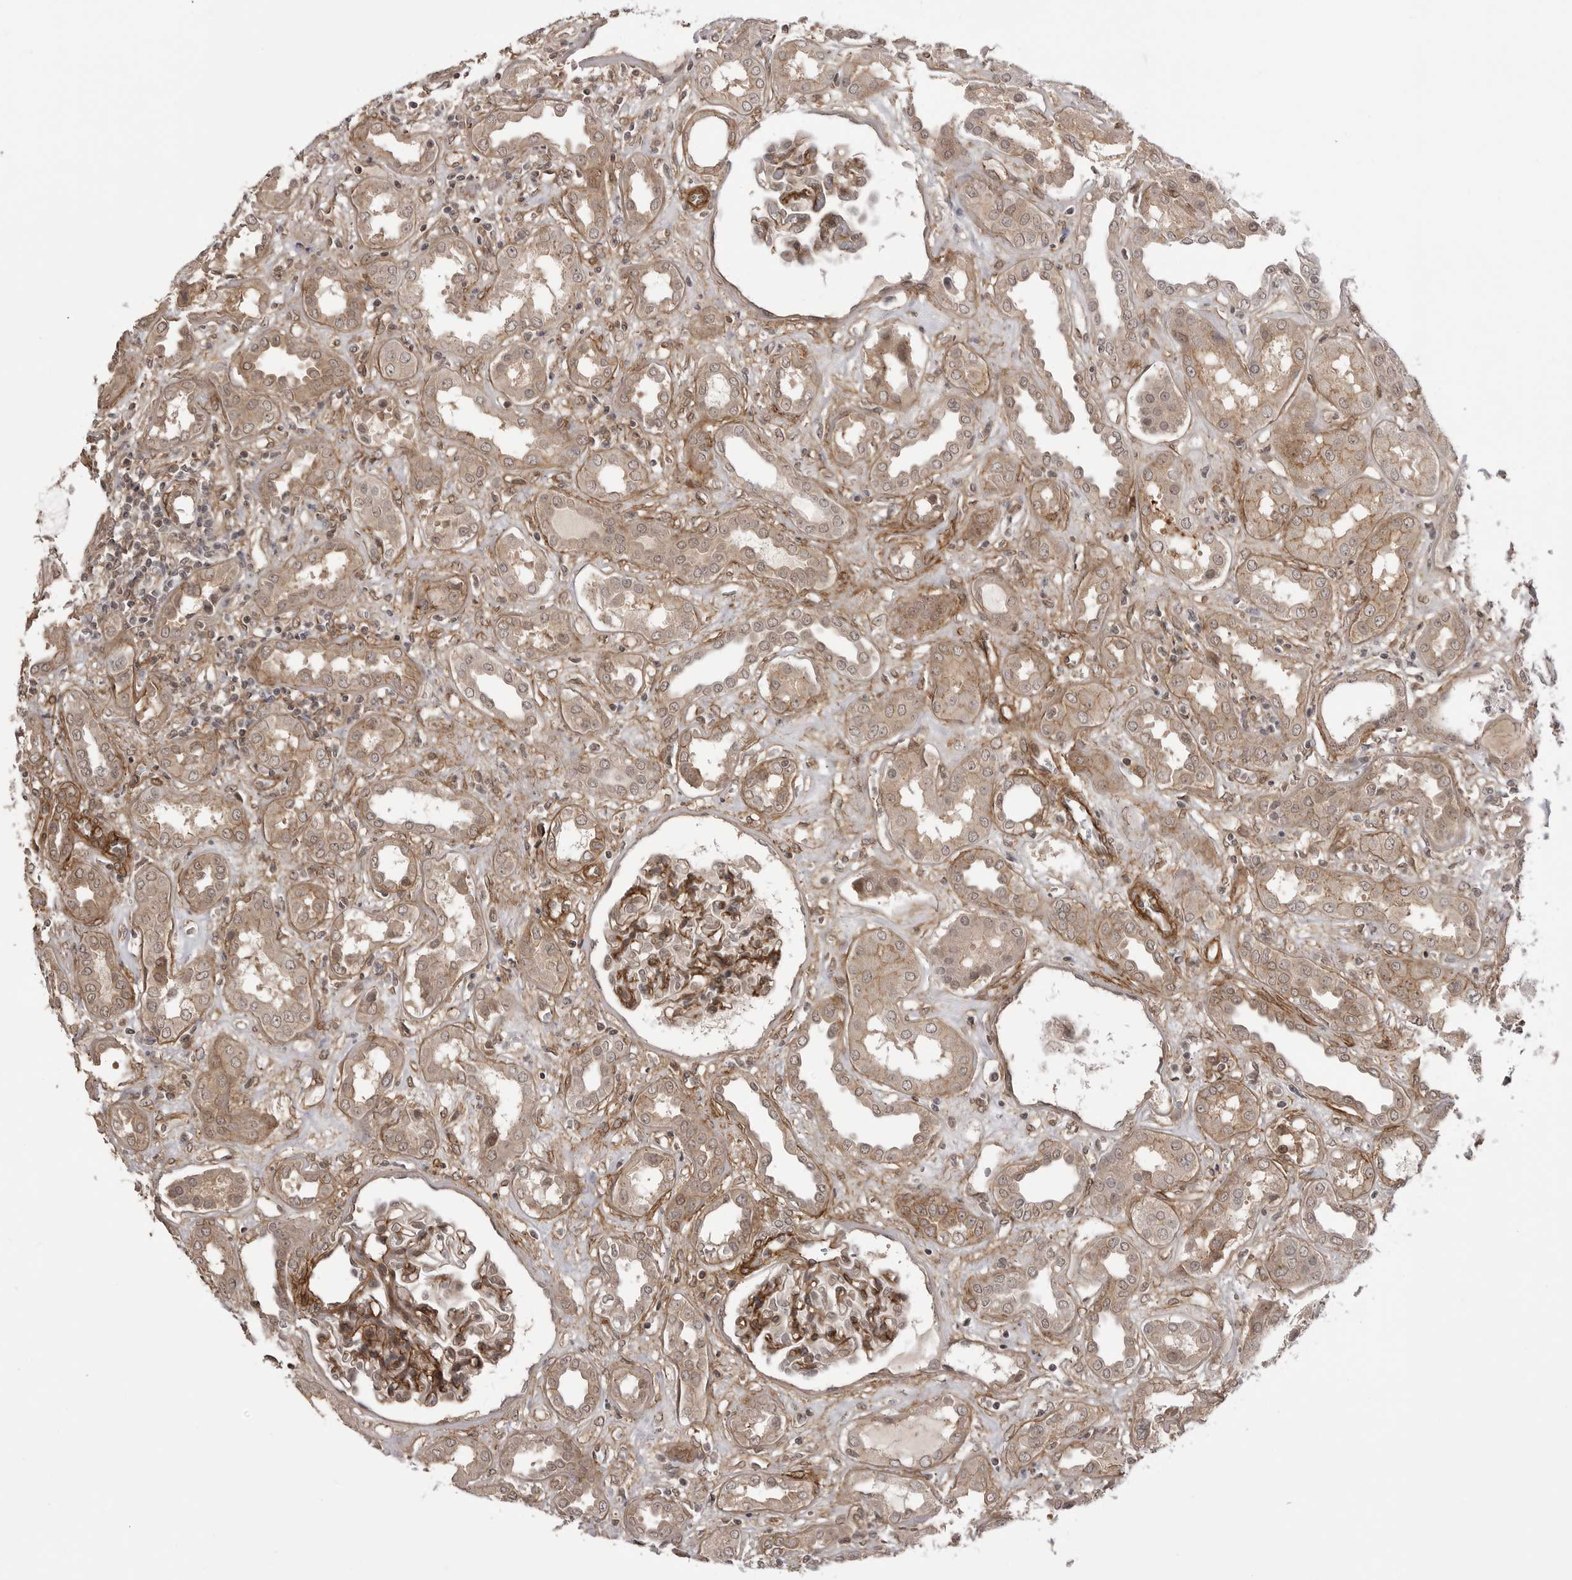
{"staining": {"intensity": "moderate", "quantity": "25%-75%", "location": "cytoplasmic/membranous"}, "tissue": "kidney", "cell_type": "Cells in glomeruli", "image_type": "normal", "snomed": [{"axis": "morphology", "description": "Normal tissue, NOS"}, {"axis": "topography", "description": "Kidney"}], "caption": "Immunohistochemistry image of benign human kidney stained for a protein (brown), which displays medium levels of moderate cytoplasmic/membranous staining in about 25%-75% of cells in glomeruli.", "gene": "SORBS1", "patient": {"sex": "male", "age": 59}}